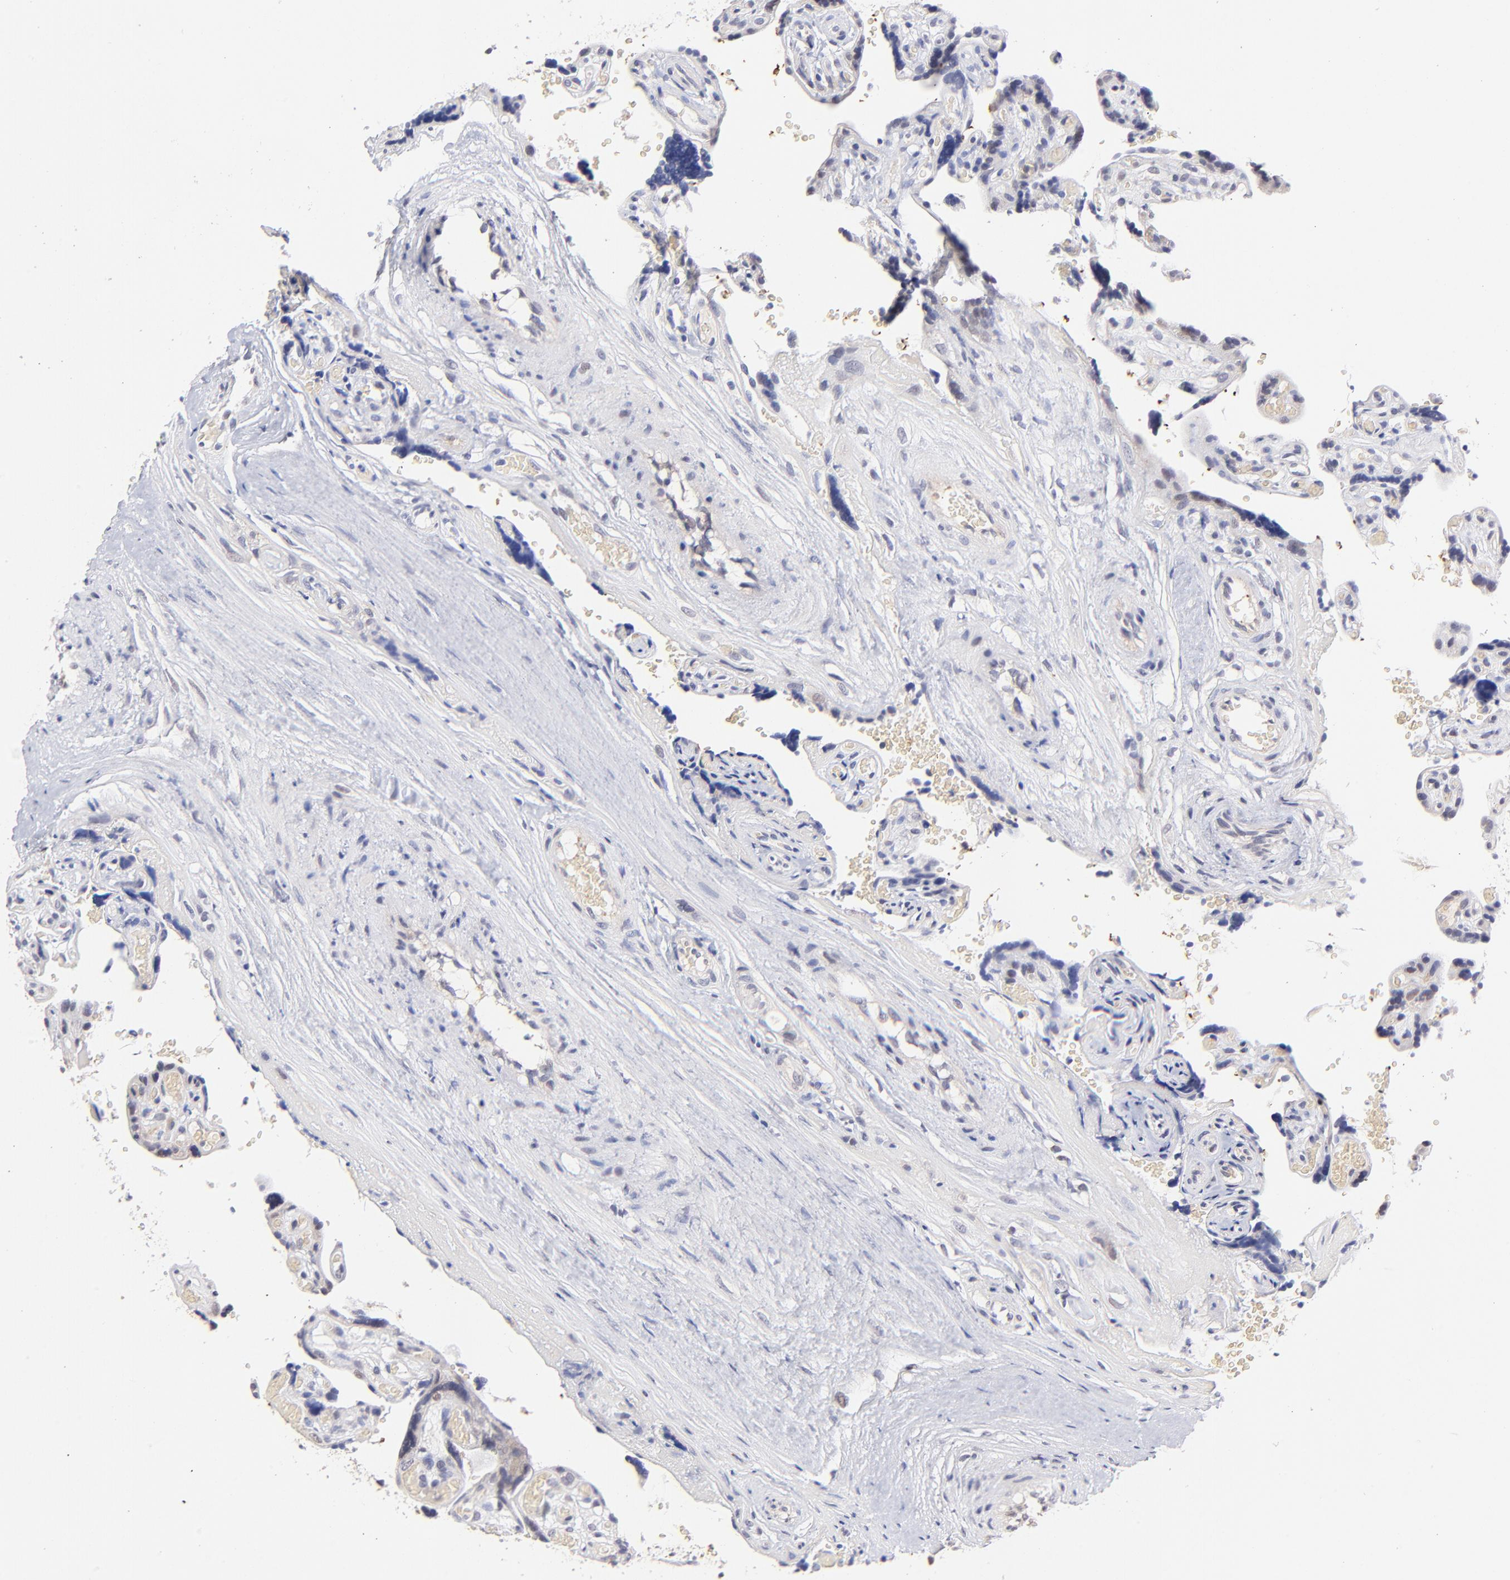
{"staining": {"intensity": "moderate", "quantity": "25%-75%", "location": "nuclear"}, "tissue": "placenta", "cell_type": "Decidual cells", "image_type": "normal", "snomed": [{"axis": "morphology", "description": "Normal tissue, NOS"}, {"axis": "topography", "description": "Placenta"}], "caption": "Immunohistochemical staining of normal human placenta displays medium levels of moderate nuclear positivity in approximately 25%-75% of decidual cells.", "gene": "ZNF155", "patient": {"sex": "female", "age": 30}}